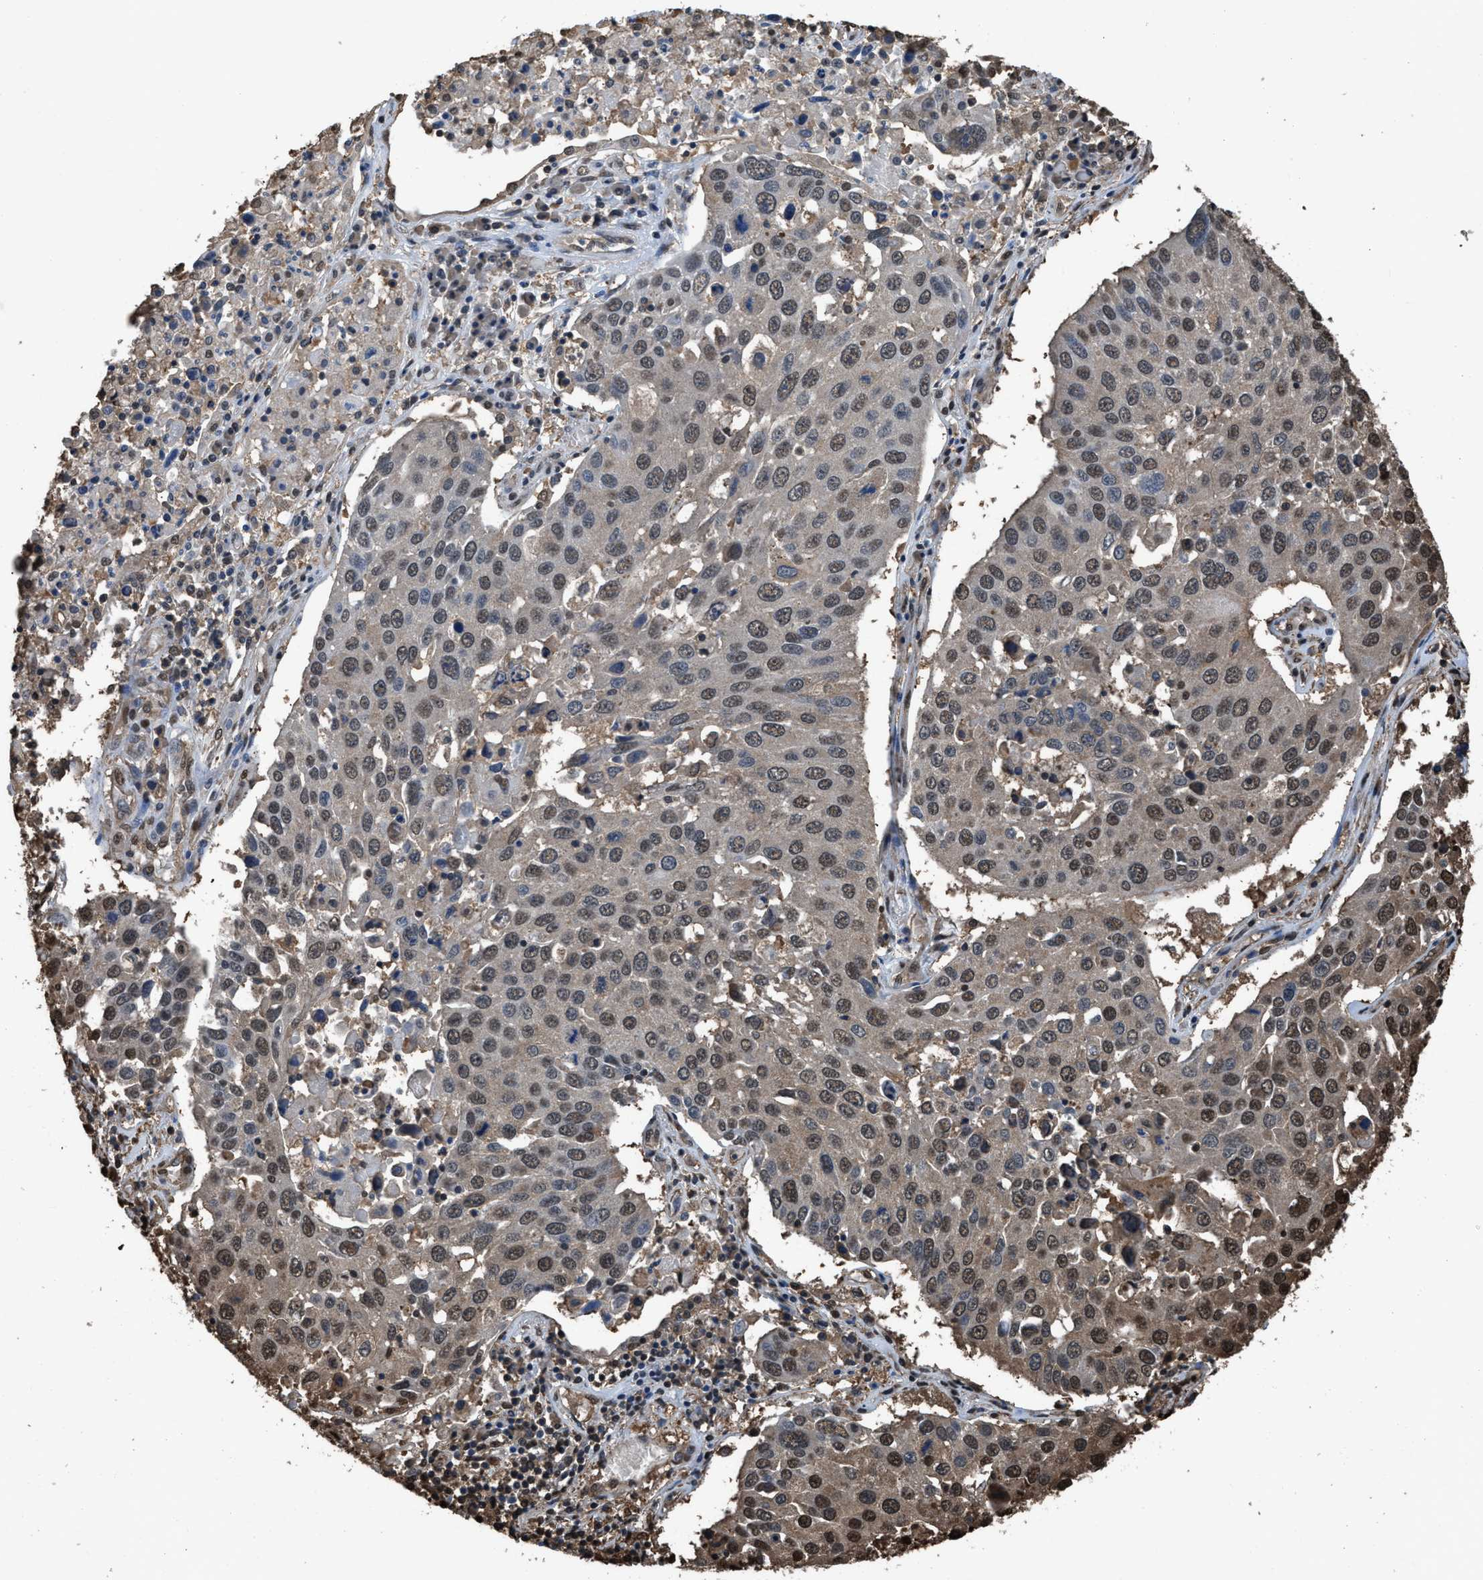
{"staining": {"intensity": "moderate", "quantity": ">75%", "location": "nuclear"}, "tissue": "lung cancer", "cell_type": "Tumor cells", "image_type": "cancer", "snomed": [{"axis": "morphology", "description": "Squamous cell carcinoma, NOS"}, {"axis": "topography", "description": "Lung"}], "caption": "High-magnification brightfield microscopy of lung squamous cell carcinoma stained with DAB (3,3'-diaminobenzidine) (brown) and counterstained with hematoxylin (blue). tumor cells exhibit moderate nuclear staining is present in about>75% of cells.", "gene": "FNTA", "patient": {"sex": "male", "age": 65}}